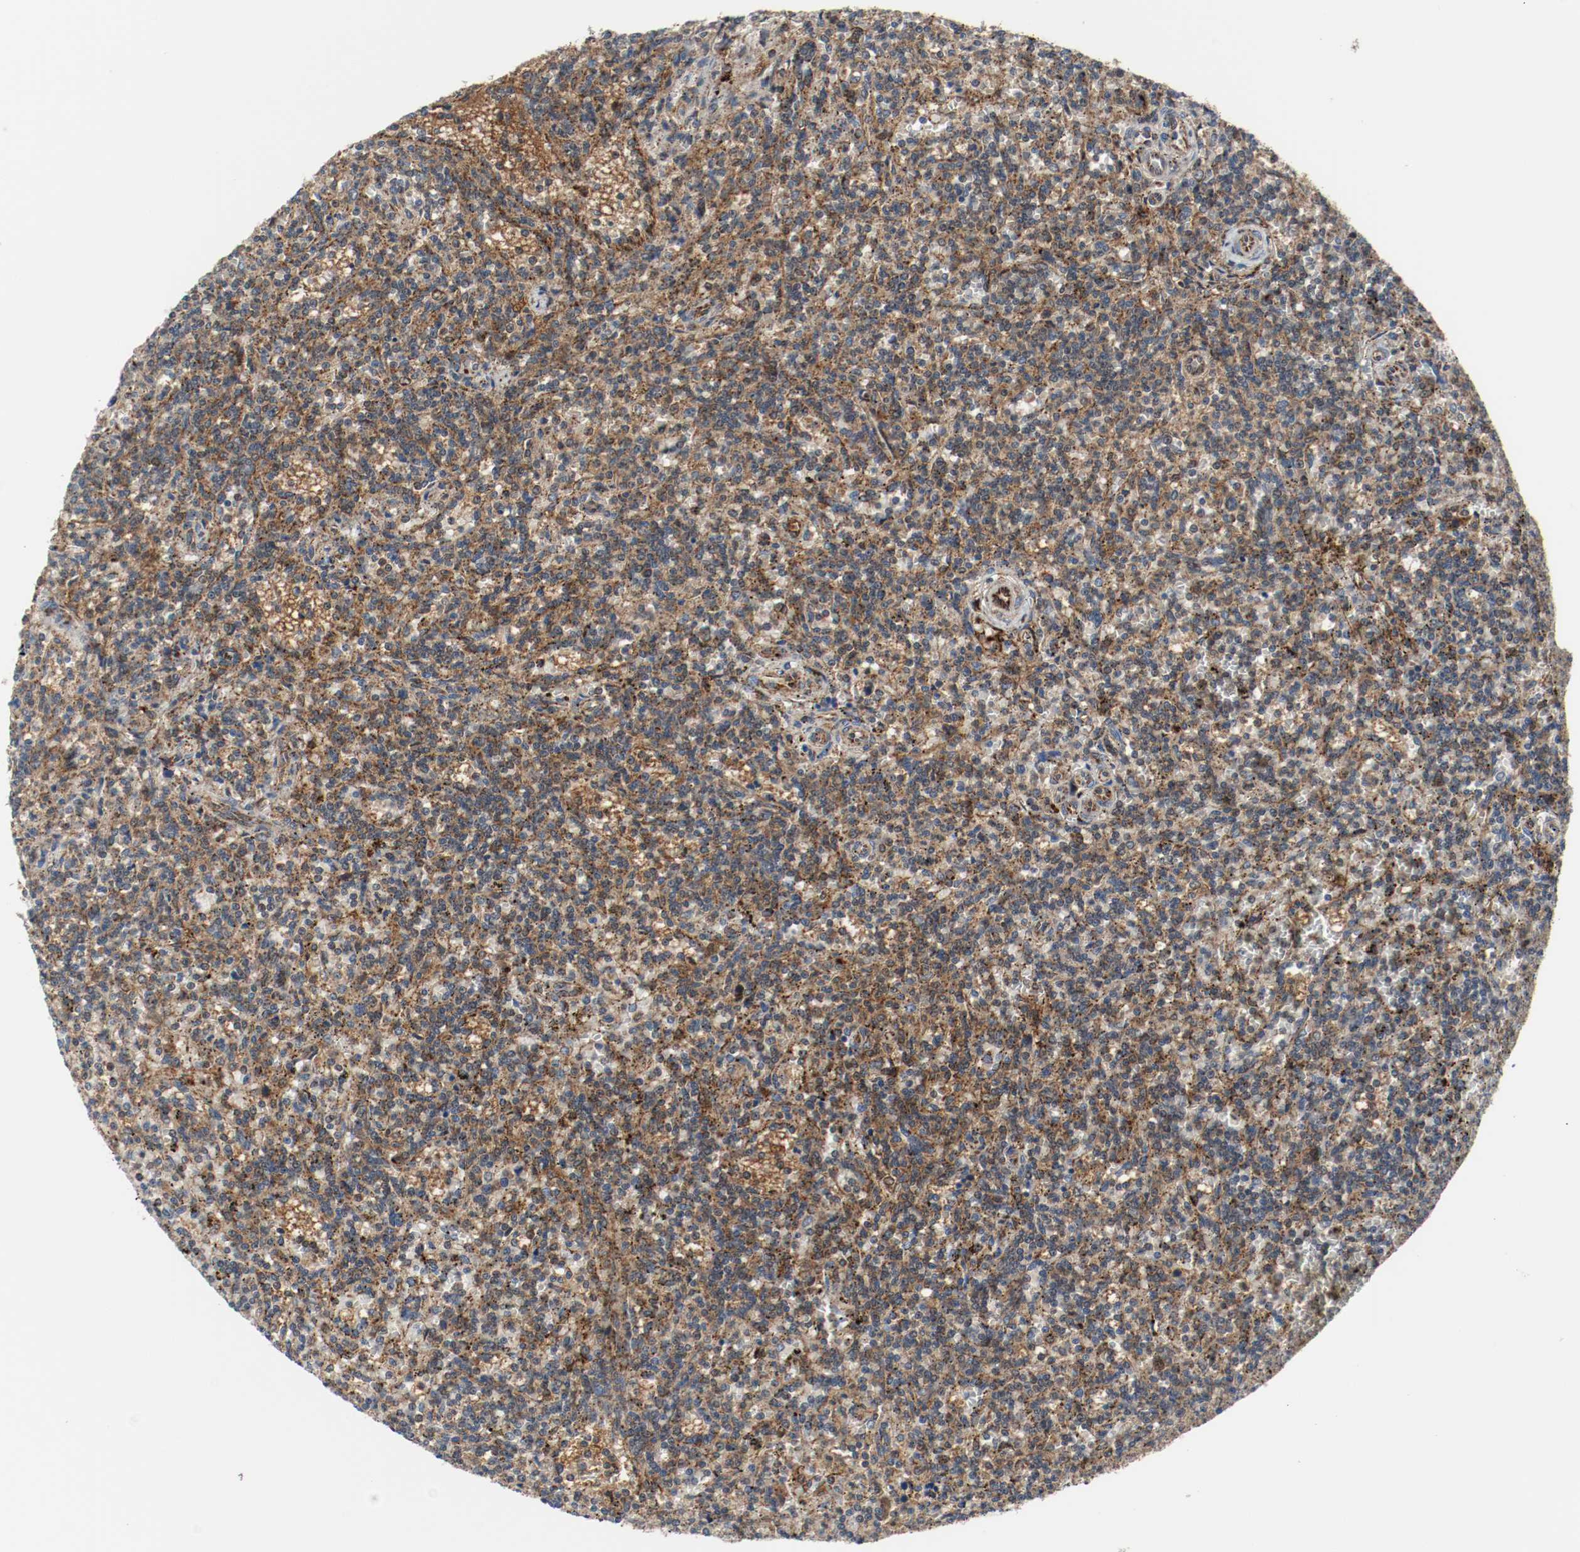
{"staining": {"intensity": "moderate", "quantity": ">75%", "location": "cytoplasmic/membranous"}, "tissue": "lymphoma", "cell_type": "Tumor cells", "image_type": "cancer", "snomed": [{"axis": "morphology", "description": "Malignant lymphoma, non-Hodgkin's type, Low grade"}, {"axis": "topography", "description": "Spleen"}], "caption": "This image exhibits lymphoma stained with immunohistochemistry (IHC) to label a protein in brown. The cytoplasmic/membranous of tumor cells show moderate positivity for the protein. Nuclei are counter-stained blue.", "gene": "TXNRD1", "patient": {"sex": "male", "age": 73}}